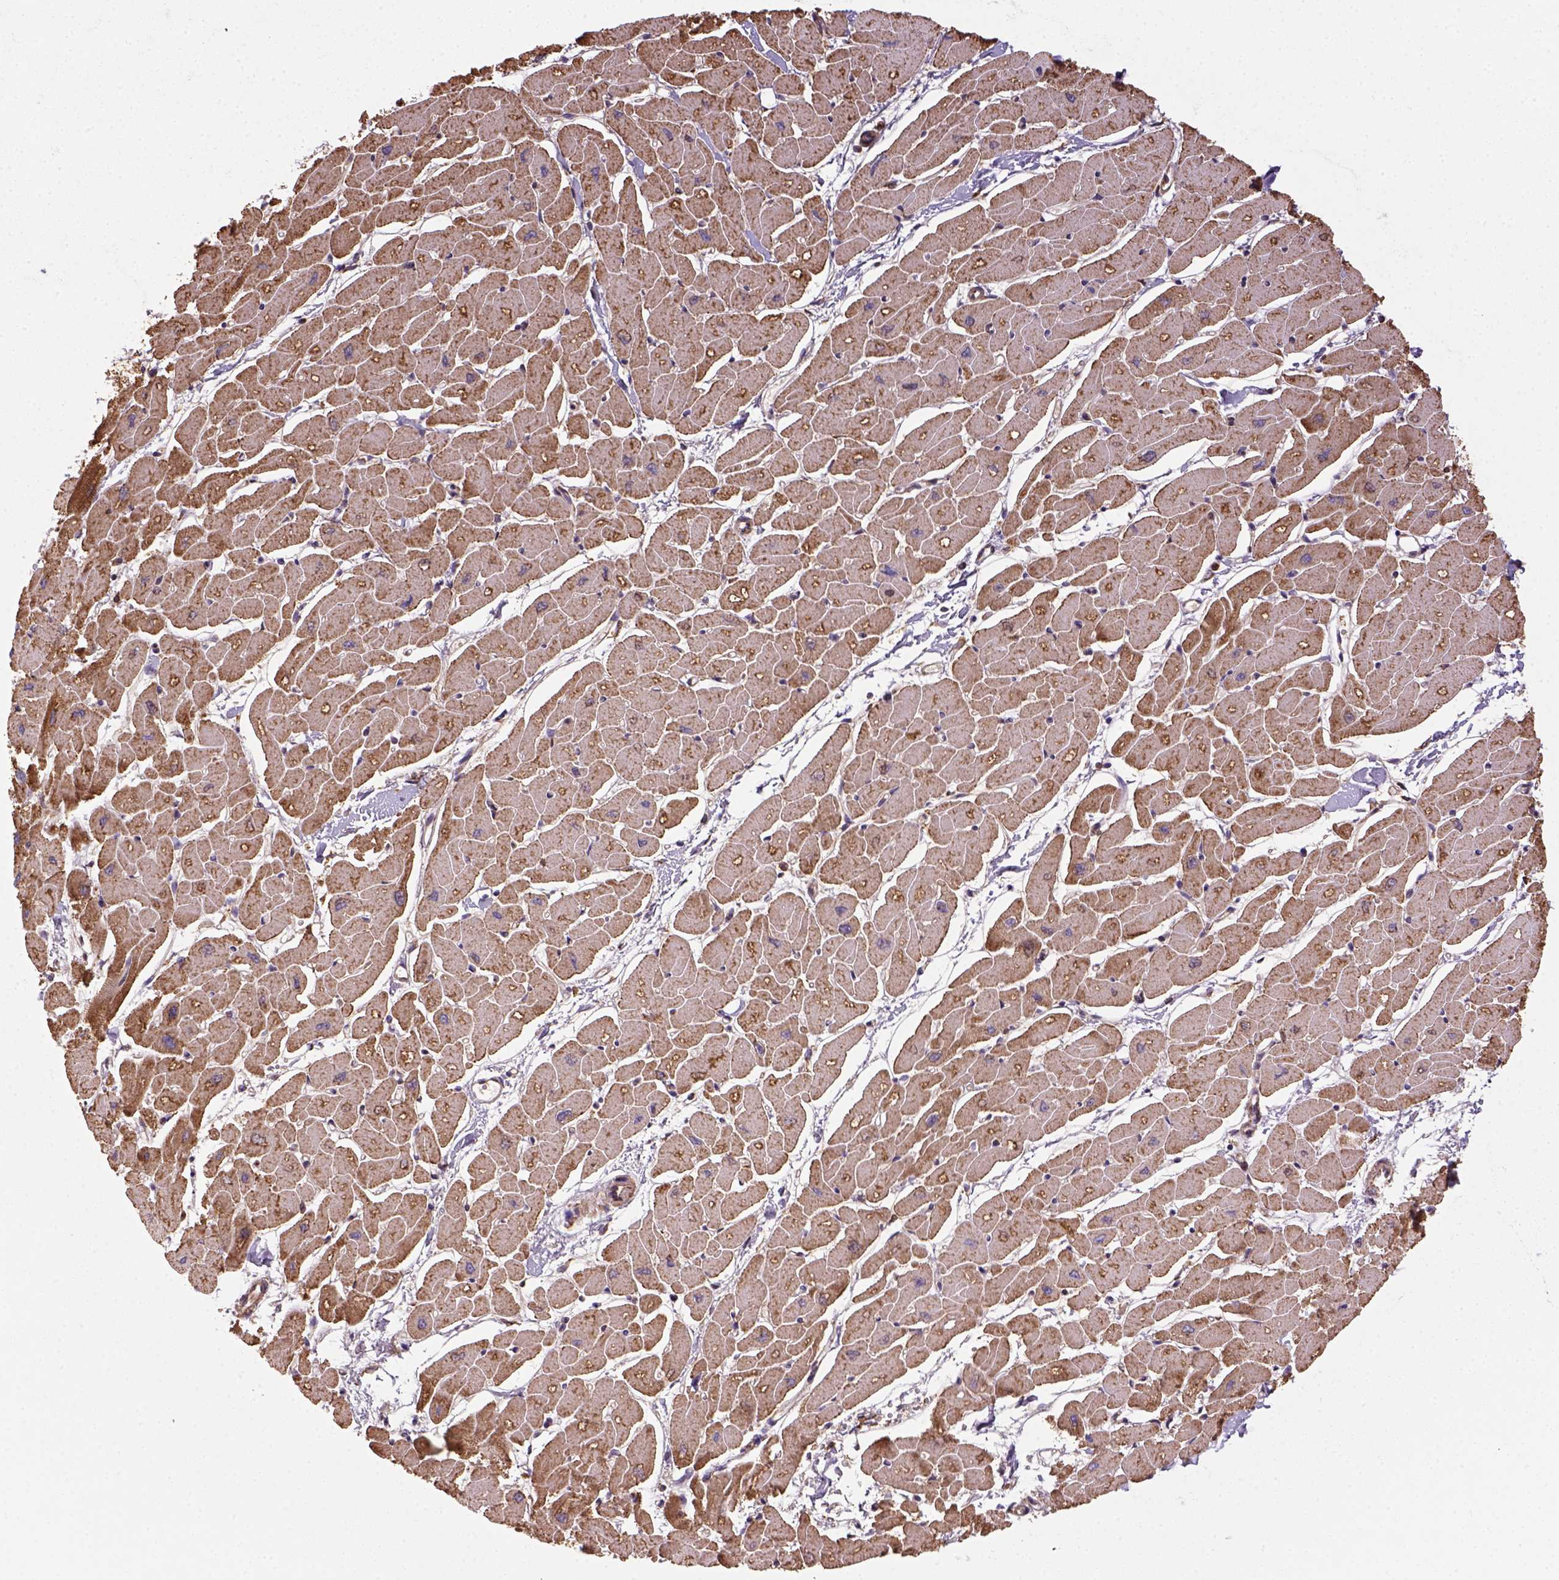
{"staining": {"intensity": "moderate", "quantity": ">75%", "location": "cytoplasmic/membranous"}, "tissue": "heart muscle", "cell_type": "Cardiomyocytes", "image_type": "normal", "snomed": [{"axis": "morphology", "description": "Normal tissue, NOS"}, {"axis": "topography", "description": "Heart"}], "caption": "IHC micrograph of benign human heart muscle stained for a protein (brown), which exhibits medium levels of moderate cytoplasmic/membranous expression in approximately >75% of cardiomyocytes.", "gene": "MAPK8IP3", "patient": {"sex": "male", "age": 57}}